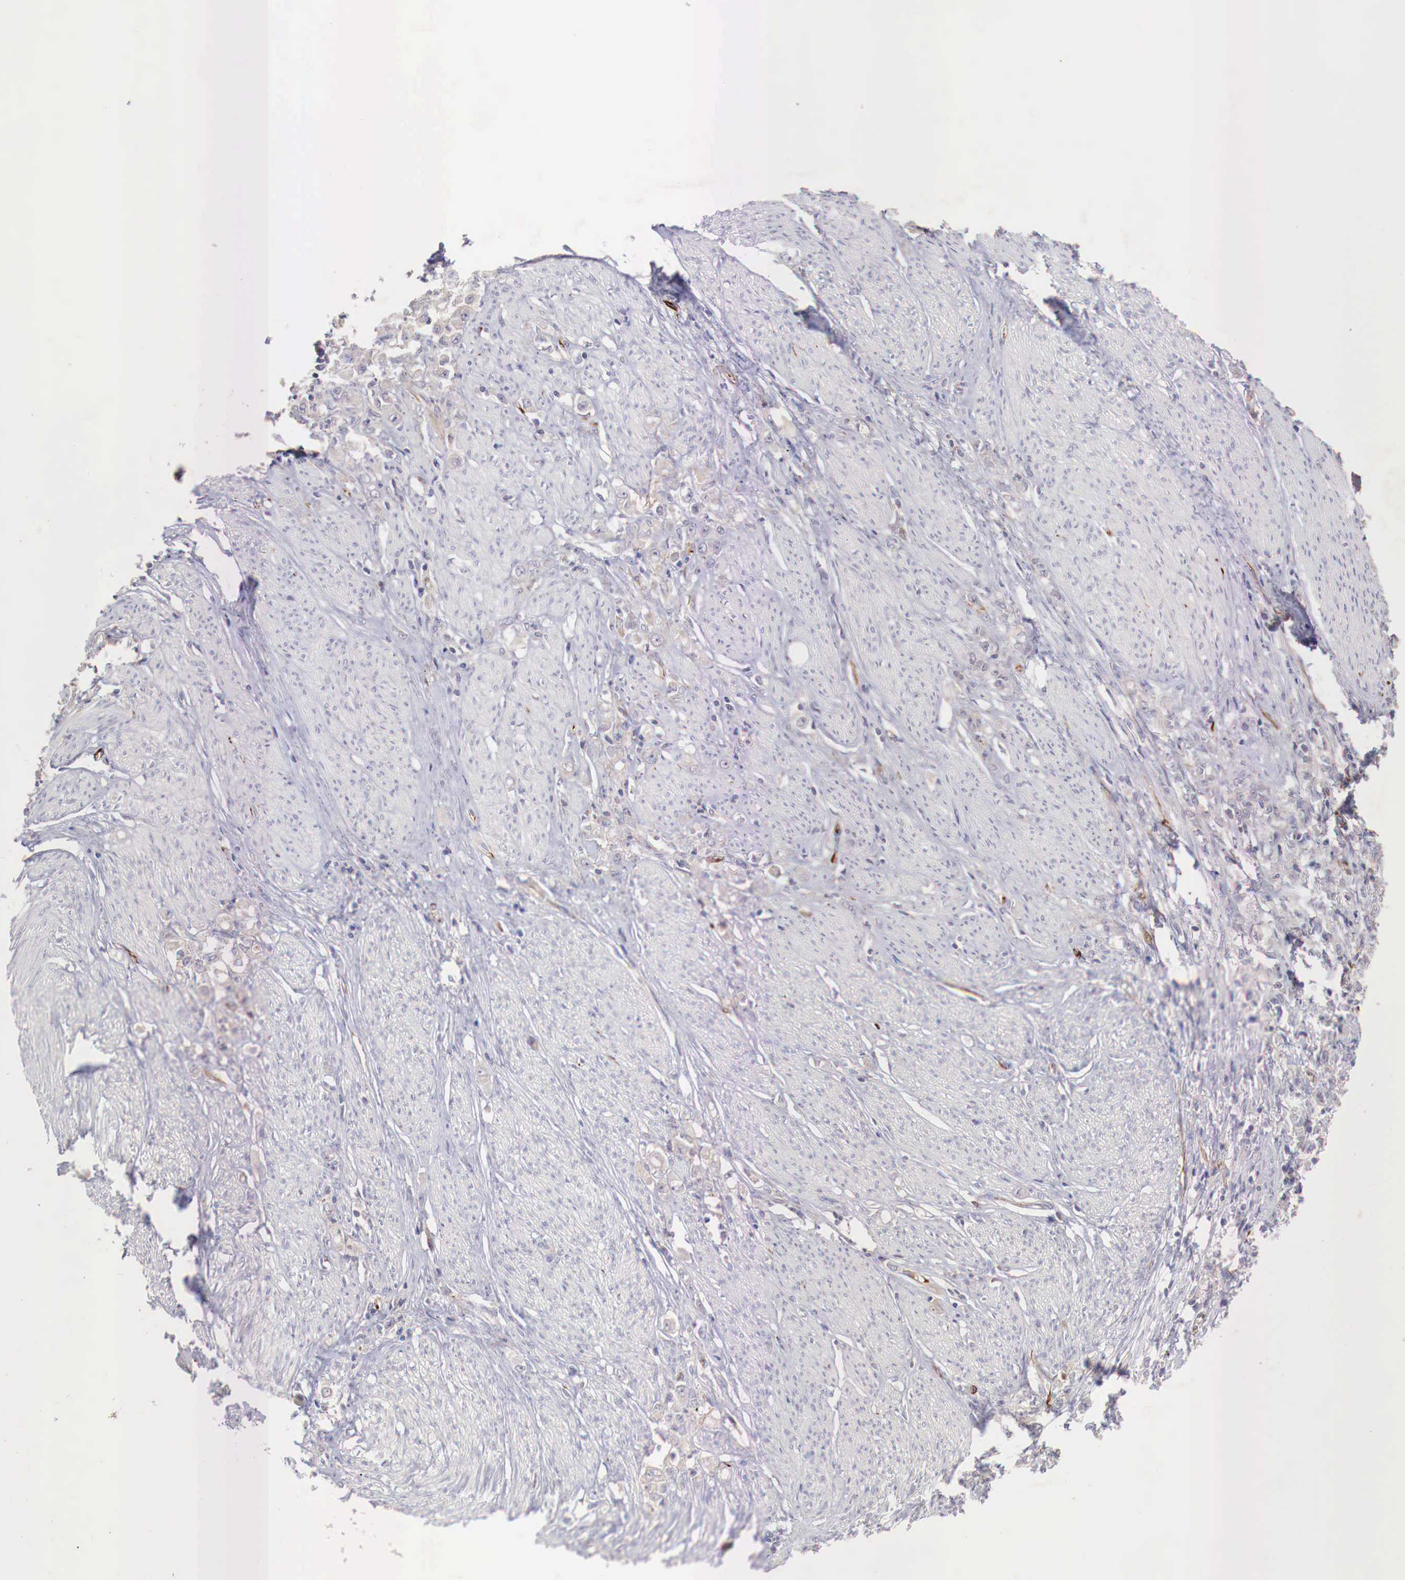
{"staining": {"intensity": "negative", "quantity": "none", "location": "none"}, "tissue": "stomach cancer", "cell_type": "Tumor cells", "image_type": "cancer", "snomed": [{"axis": "morphology", "description": "Adenocarcinoma, NOS"}, {"axis": "topography", "description": "Stomach"}], "caption": "This is an immunohistochemistry micrograph of human stomach adenocarcinoma. There is no positivity in tumor cells.", "gene": "WT1", "patient": {"sex": "male", "age": 72}}